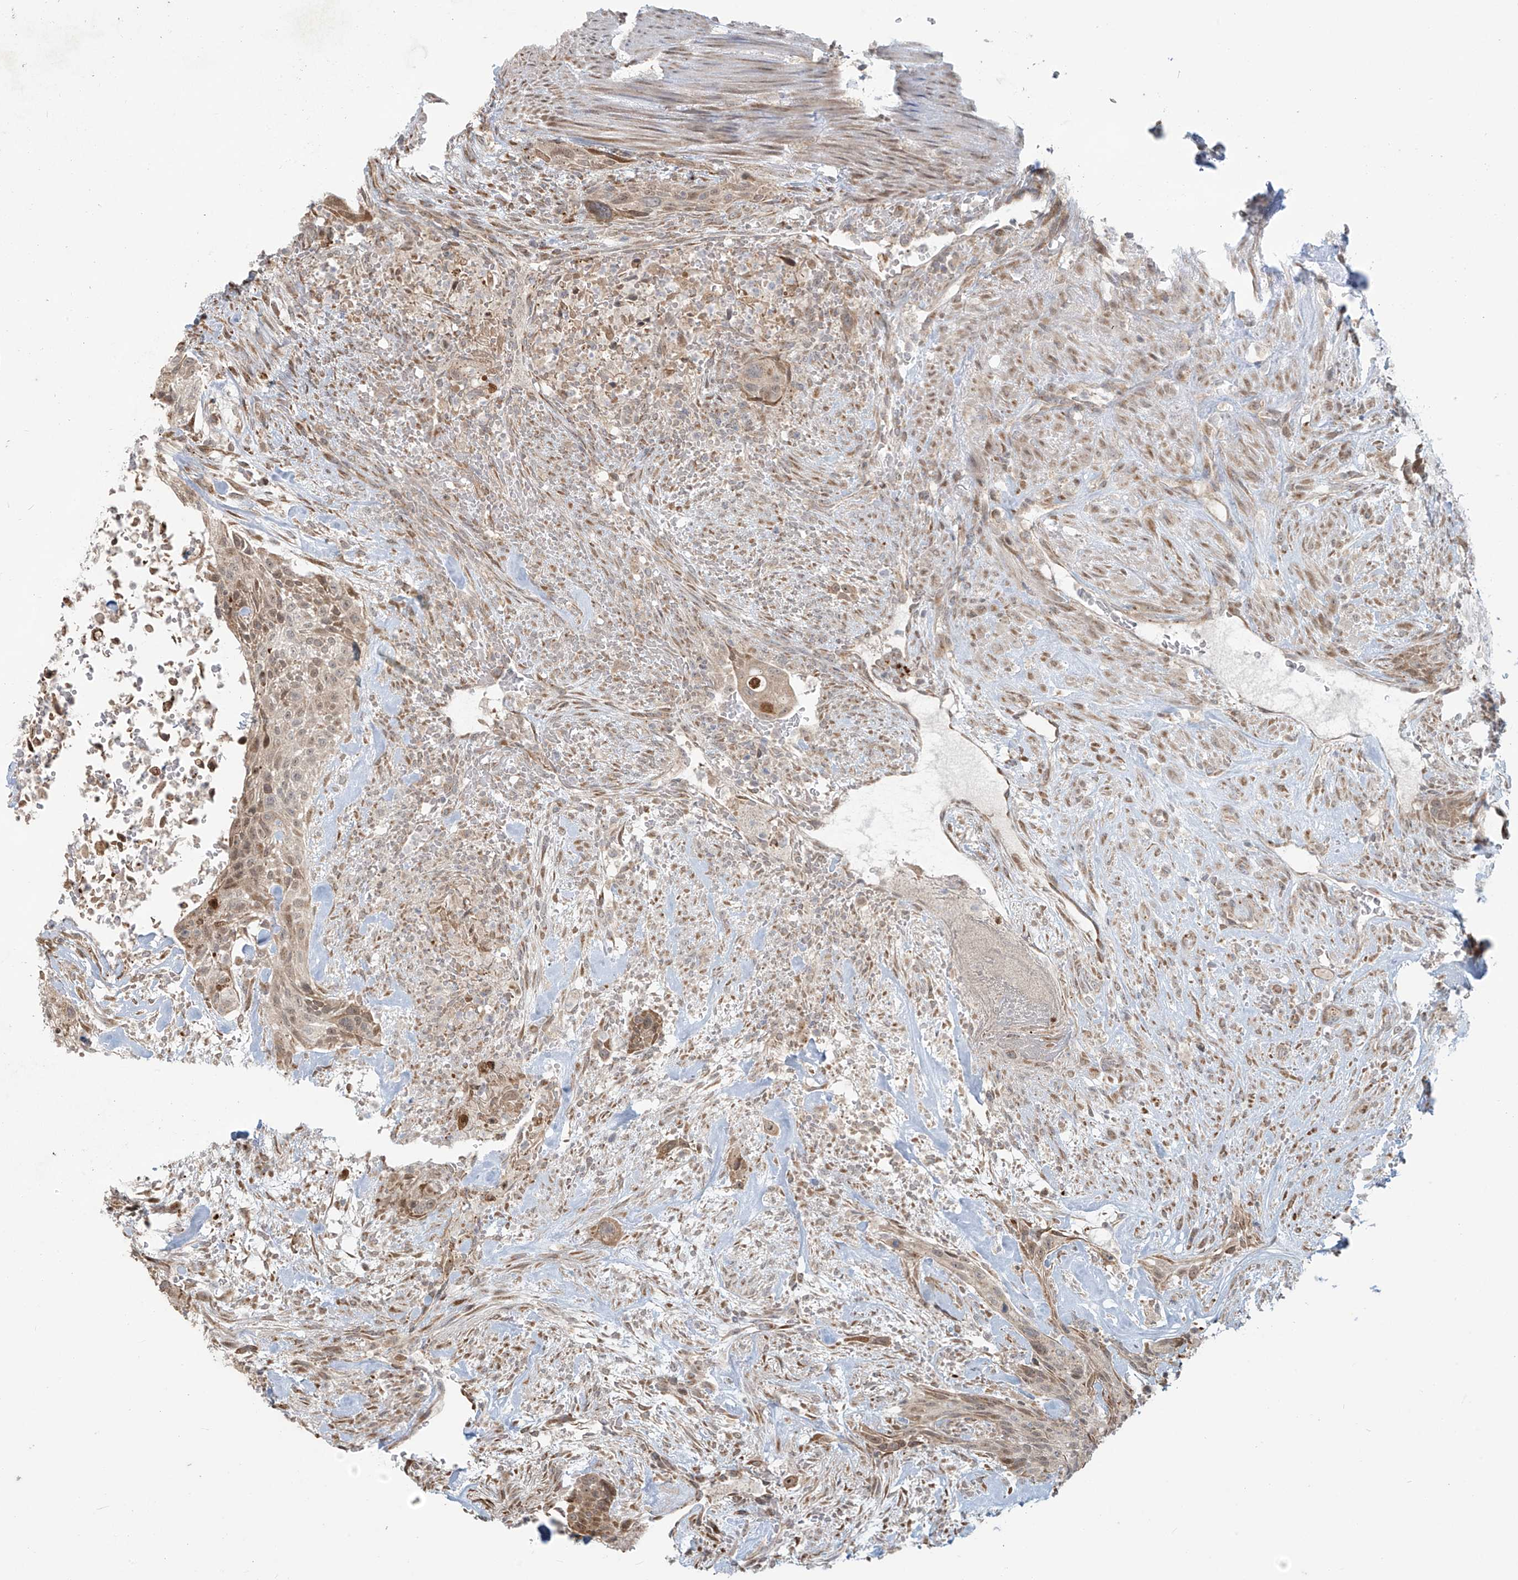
{"staining": {"intensity": "weak", "quantity": "25%-75%", "location": "cytoplasmic/membranous"}, "tissue": "urothelial cancer", "cell_type": "Tumor cells", "image_type": "cancer", "snomed": [{"axis": "morphology", "description": "Urothelial carcinoma, High grade"}, {"axis": "topography", "description": "Urinary bladder"}], "caption": "High-grade urothelial carcinoma tissue shows weak cytoplasmic/membranous positivity in about 25%-75% of tumor cells", "gene": "PLEKHM3", "patient": {"sex": "male", "age": 35}}